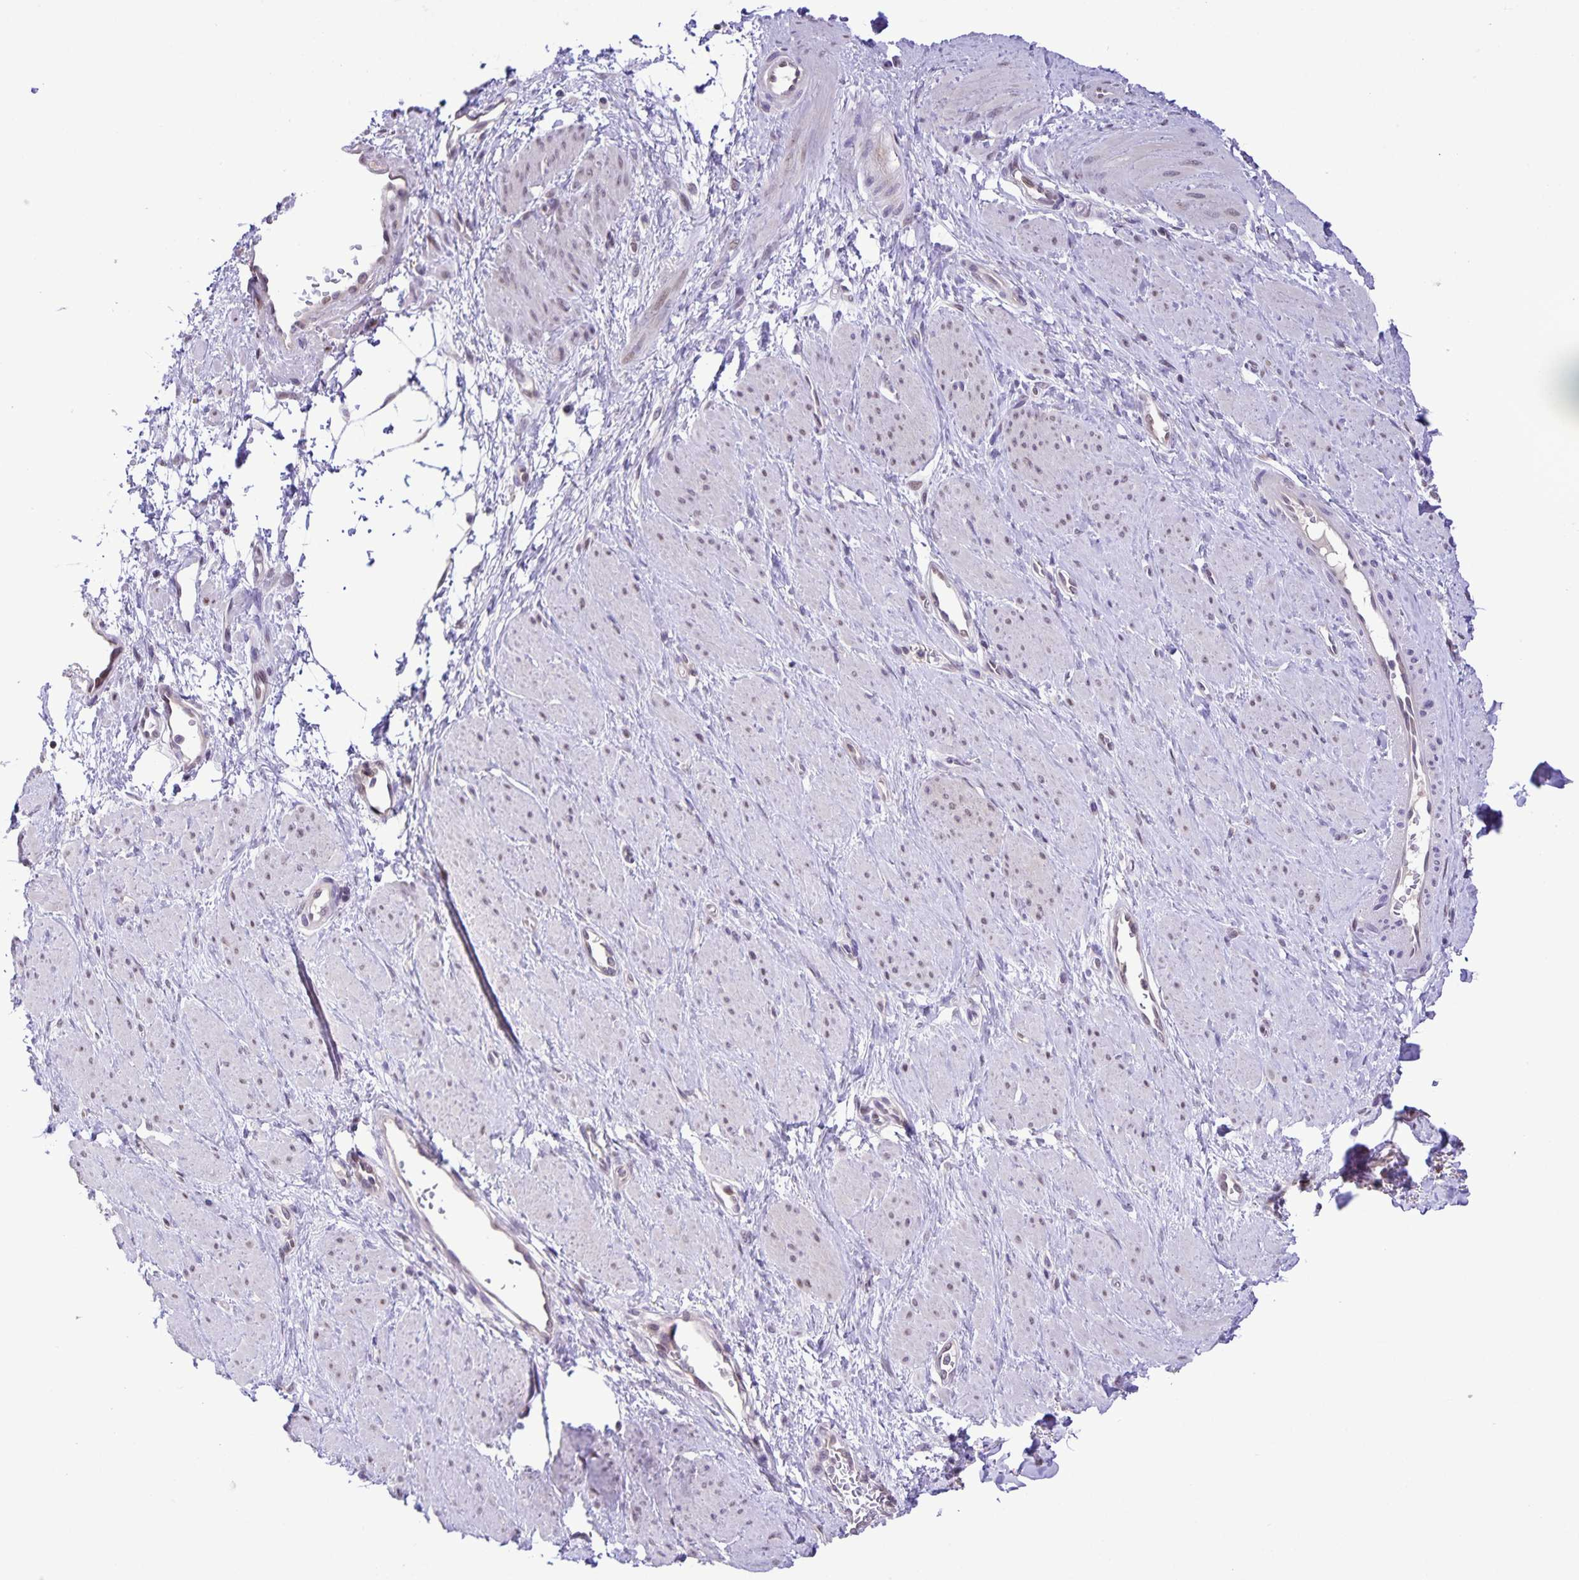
{"staining": {"intensity": "negative", "quantity": "none", "location": "none"}, "tissue": "smooth muscle", "cell_type": "Smooth muscle cells", "image_type": "normal", "snomed": [{"axis": "morphology", "description": "Normal tissue, NOS"}, {"axis": "topography", "description": "Smooth muscle"}, {"axis": "topography", "description": "Uterus"}], "caption": "Protein analysis of unremarkable smooth muscle demonstrates no significant staining in smooth muscle cells.", "gene": "ONECUT2", "patient": {"sex": "female", "age": 39}}